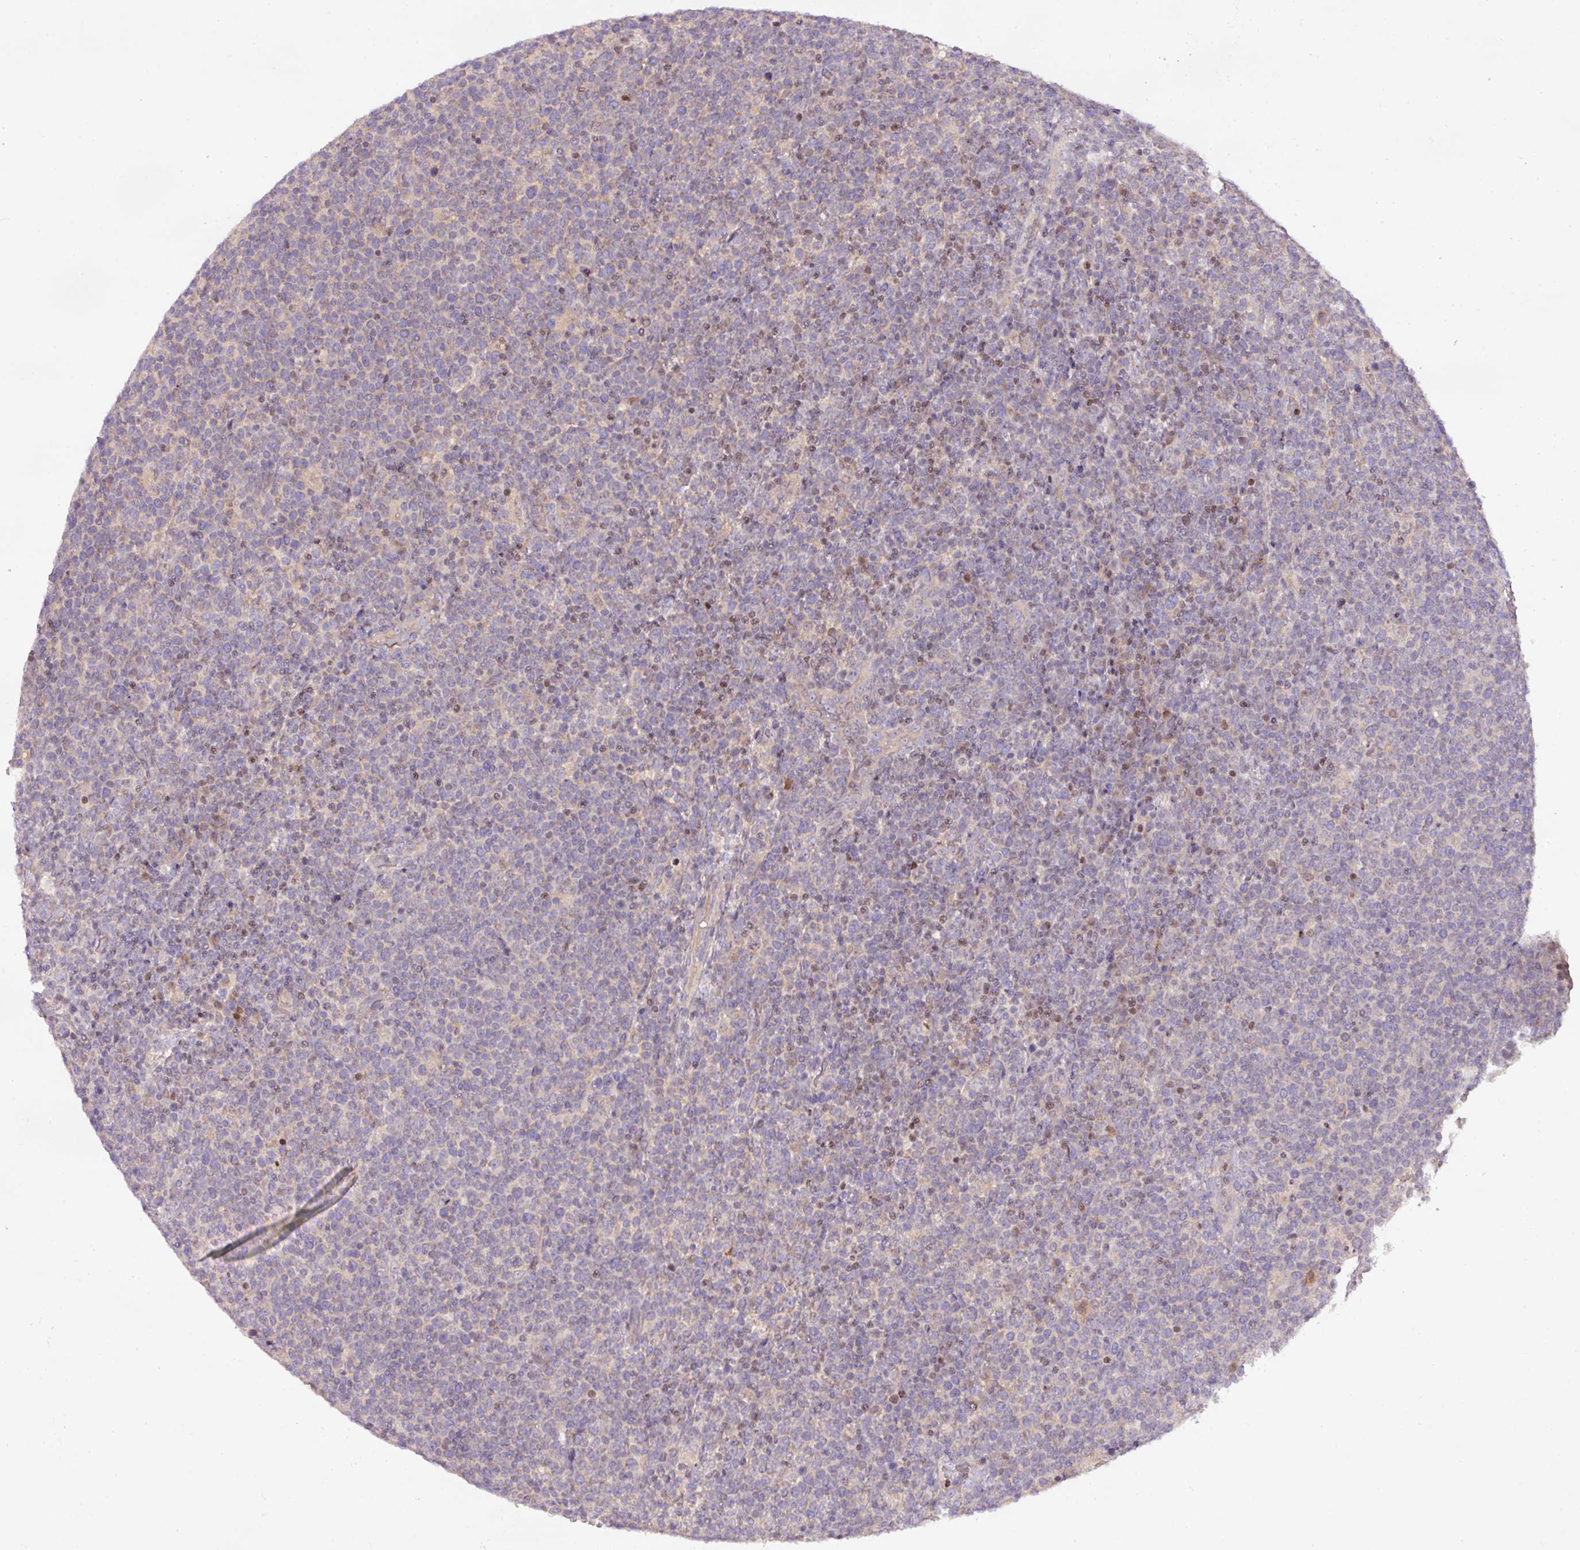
{"staining": {"intensity": "negative", "quantity": "none", "location": "none"}, "tissue": "lymphoma", "cell_type": "Tumor cells", "image_type": "cancer", "snomed": [{"axis": "morphology", "description": "Malignant lymphoma, non-Hodgkin's type, High grade"}, {"axis": "topography", "description": "Lymph node"}], "caption": "This is an immunohistochemistry photomicrograph of human malignant lymphoma, non-Hodgkin's type (high-grade). There is no positivity in tumor cells.", "gene": "ZNF394", "patient": {"sex": "male", "age": 61}}